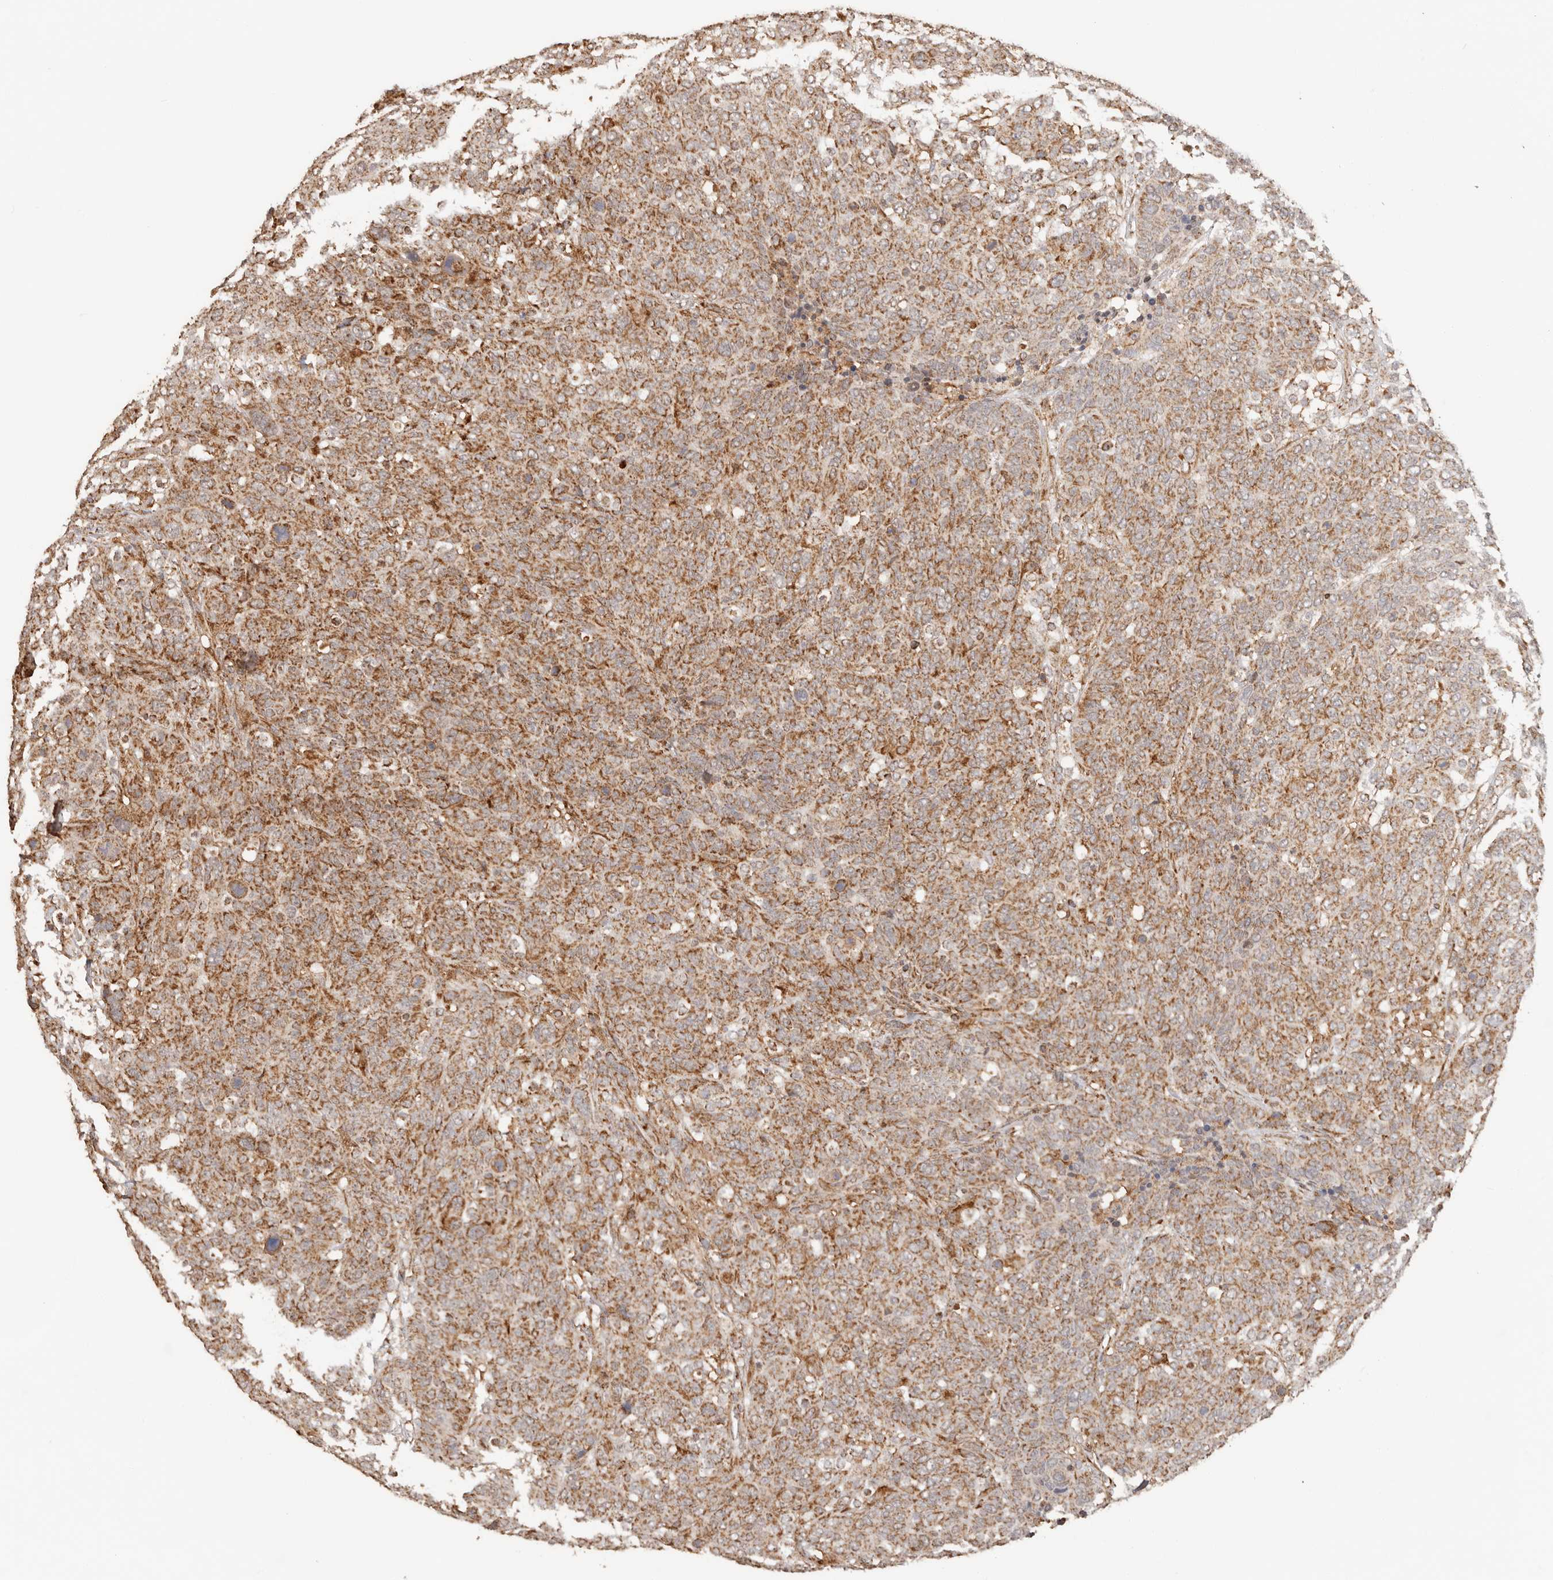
{"staining": {"intensity": "moderate", "quantity": ">75%", "location": "cytoplasmic/membranous"}, "tissue": "breast cancer", "cell_type": "Tumor cells", "image_type": "cancer", "snomed": [{"axis": "morphology", "description": "Duct carcinoma"}, {"axis": "topography", "description": "Breast"}], "caption": "Protein analysis of breast infiltrating ductal carcinoma tissue shows moderate cytoplasmic/membranous expression in about >75% of tumor cells.", "gene": "NDUFB11", "patient": {"sex": "female", "age": 37}}